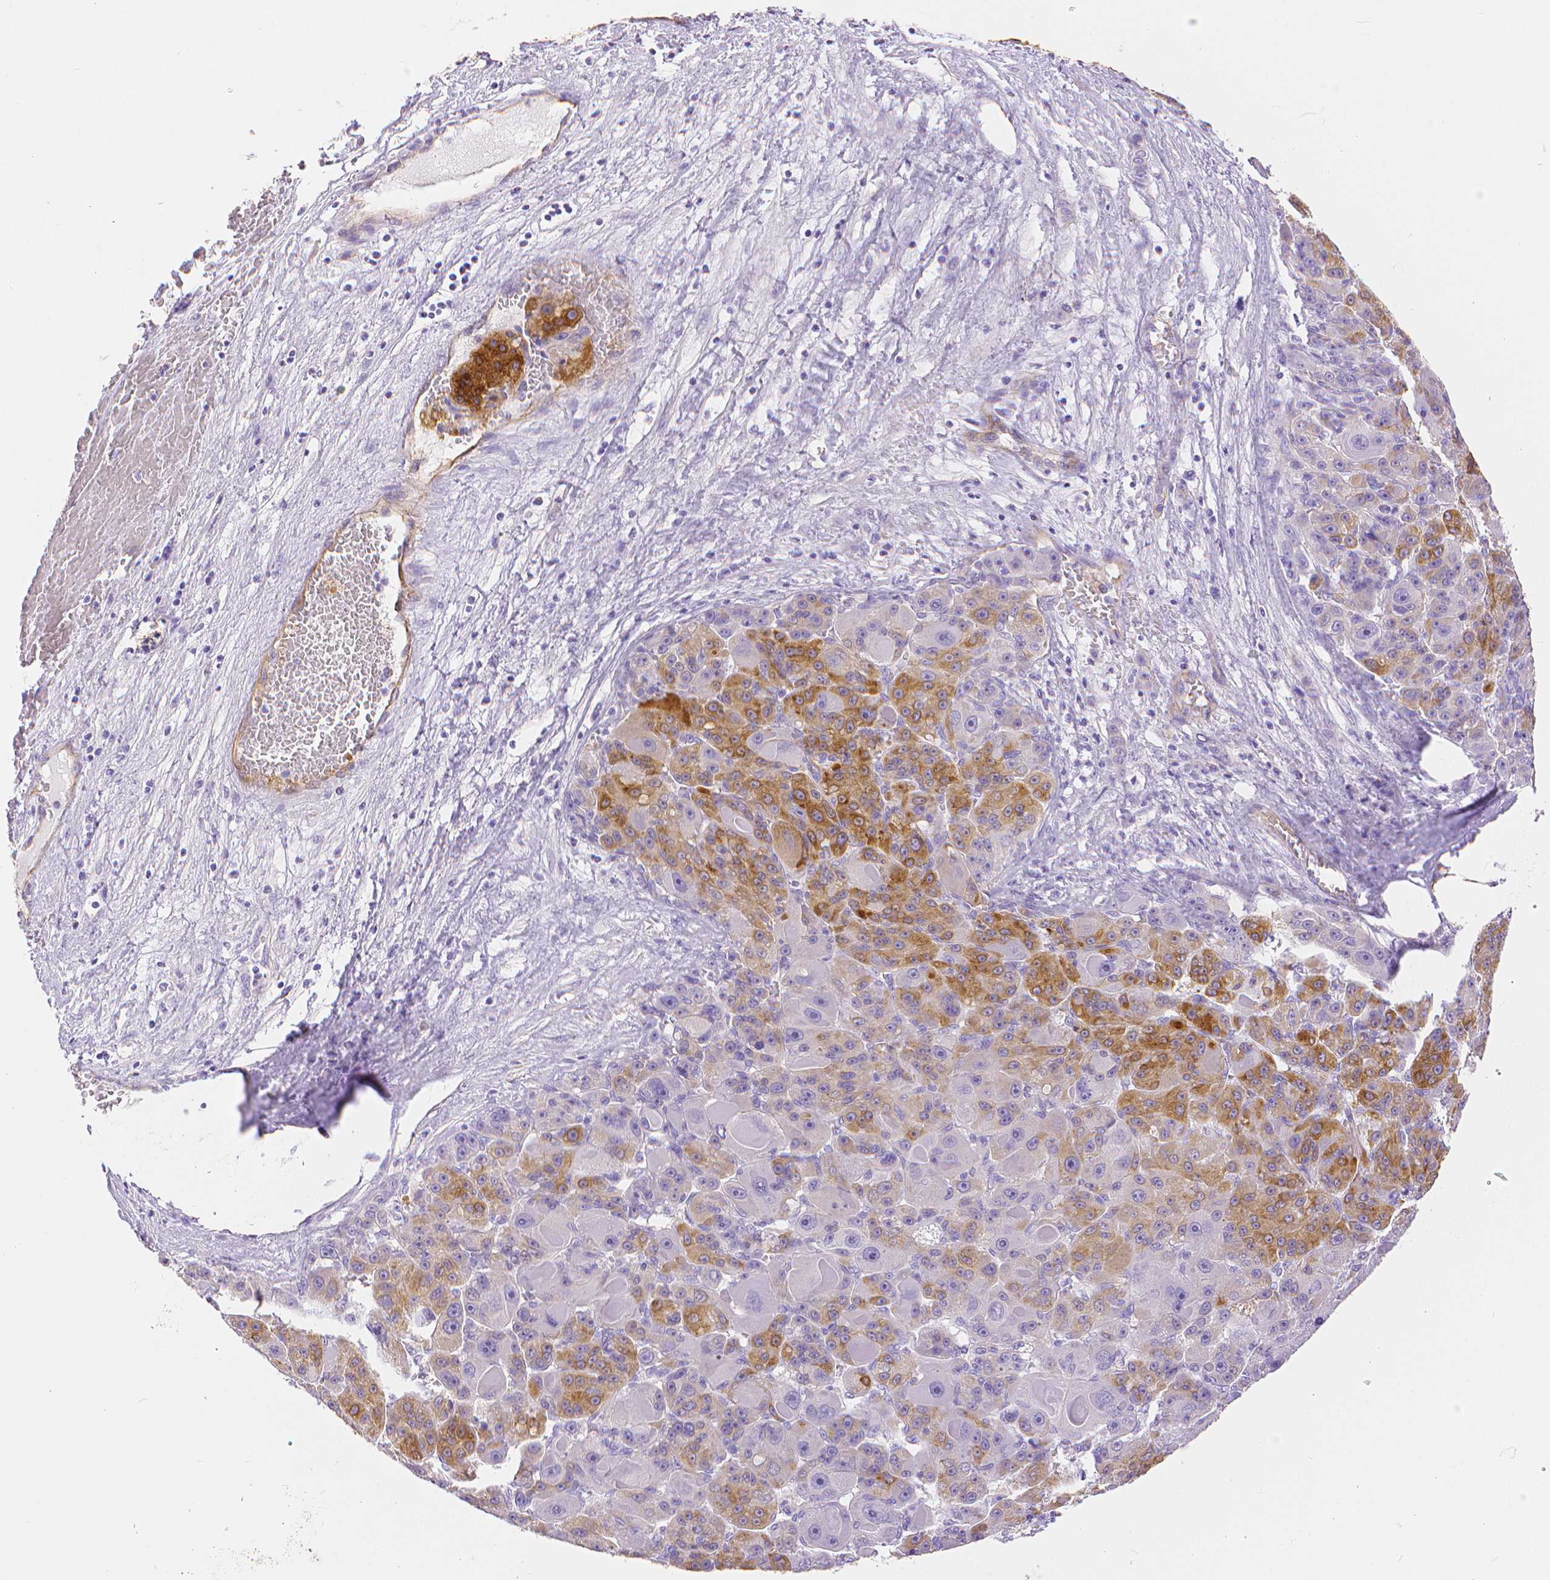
{"staining": {"intensity": "strong", "quantity": "25%-75%", "location": "cytoplasmic/membranous"}, "tissue": "liver cancer", "cell_type": "Tumor cells", "image_type": "cancer", "snomed": [{"axis": "morphology", "description": "Carcinoma, Hepatocellular, NOS"}, {"axis": "topography", "description": "Liver"}], "caption": "Protein staining of liver hepatocellular carcinoma tissue exhibits strong cytoplasmic/membranous staining in approximately 25%-75% of tumor cells.", "gene": "SLC27A5", "patient": {"sex": "male", "age": 76}}